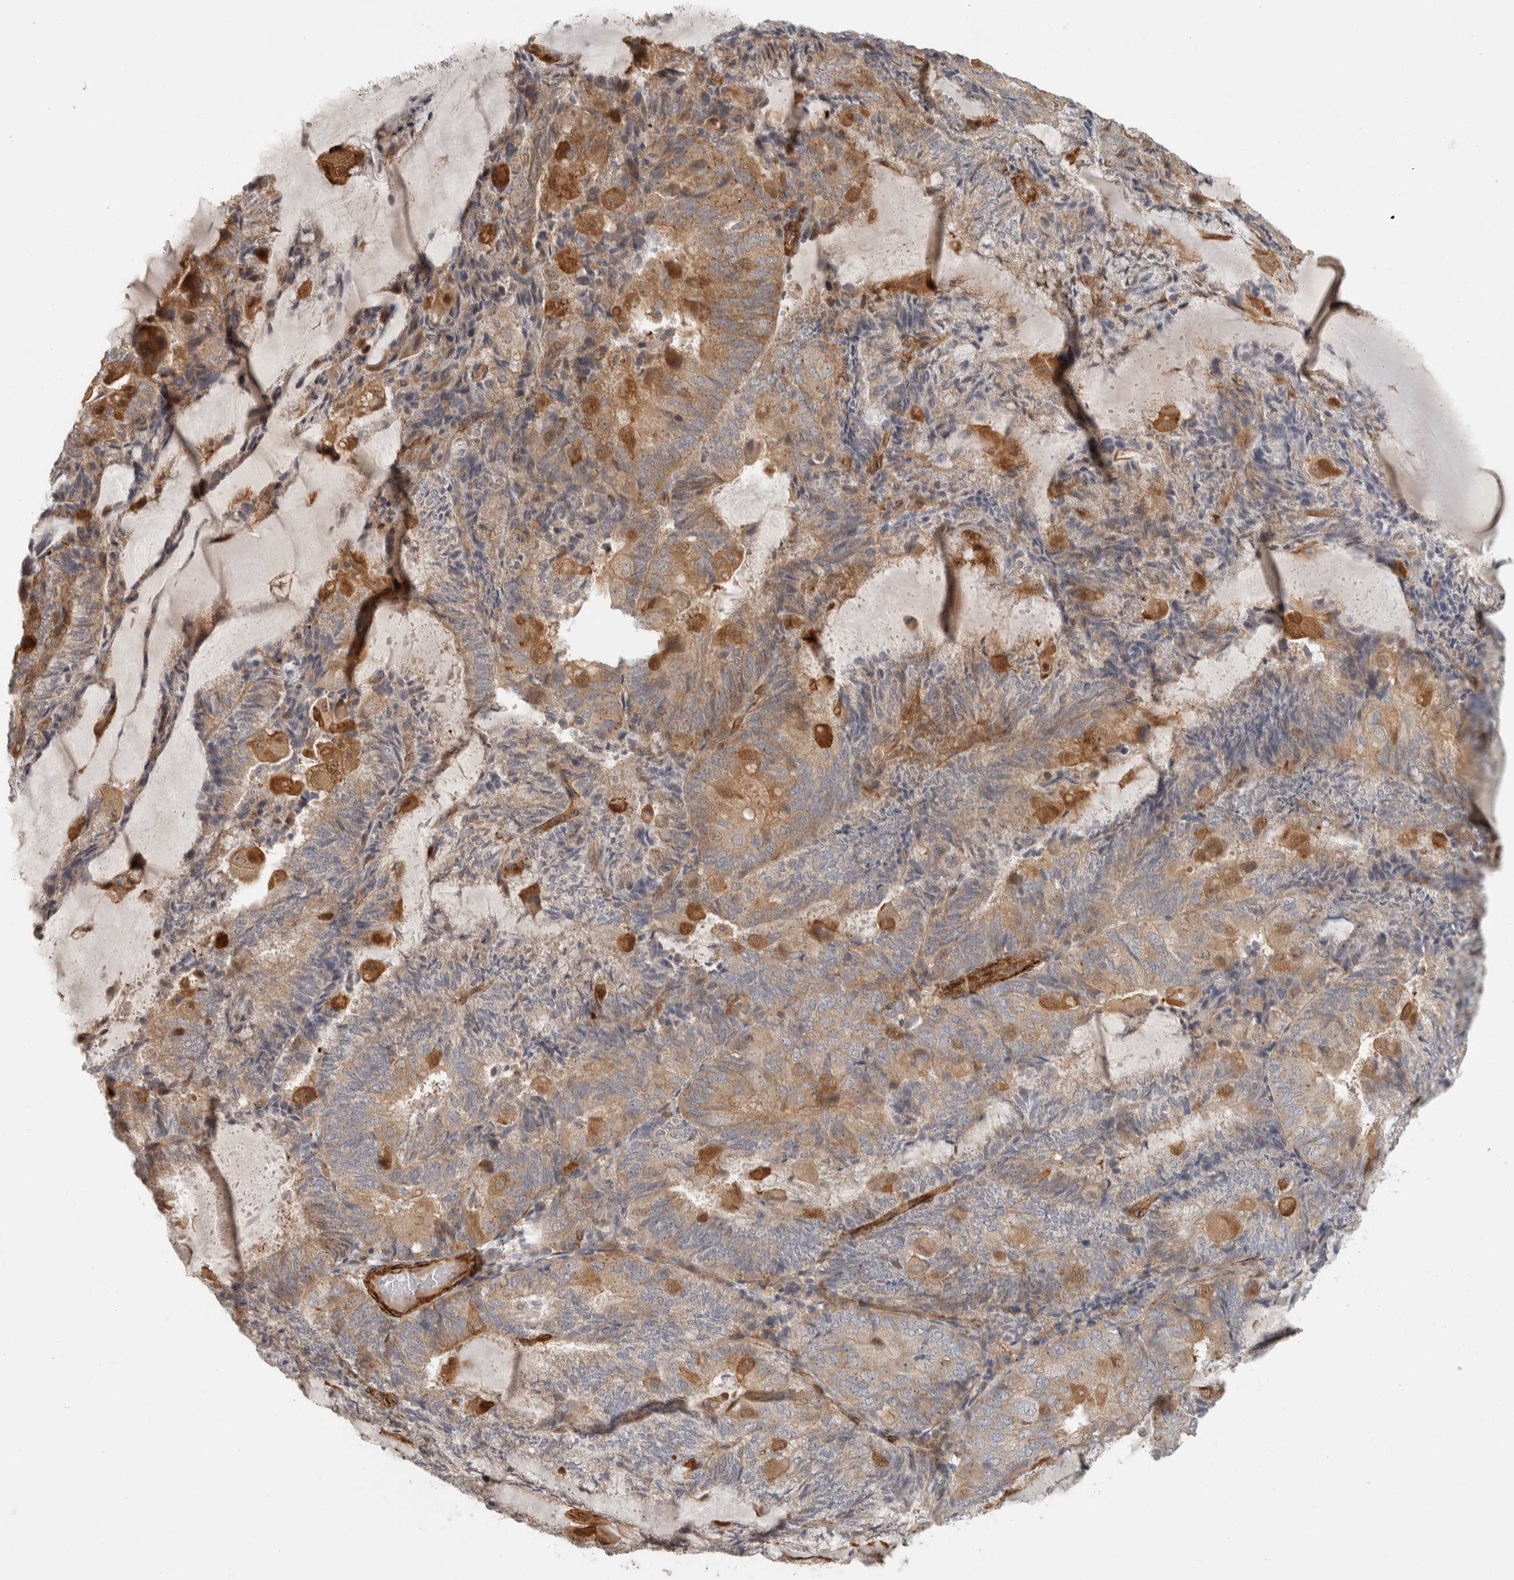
{"staining": {"intensity": "moderate", "quantity": ">75%", "location": "cytoplasmic/membranous"}, "tissue": "endometrial cancer", "cell_type": "Tumor cells", "image_type": "cancer", "snomed": [{"axis": "morphology", "description": "Adenocarcinoma, NOS"}, {"axis": "topography", "description": "Endometrium"}], "caption": "An image of human endometrial cancer stained for a protein displays moderate cytoplasmic/membranous brown staining in tumor cells.", "gene": "SIPA1L2", "patient": {"sex": "female", "age": 81}}